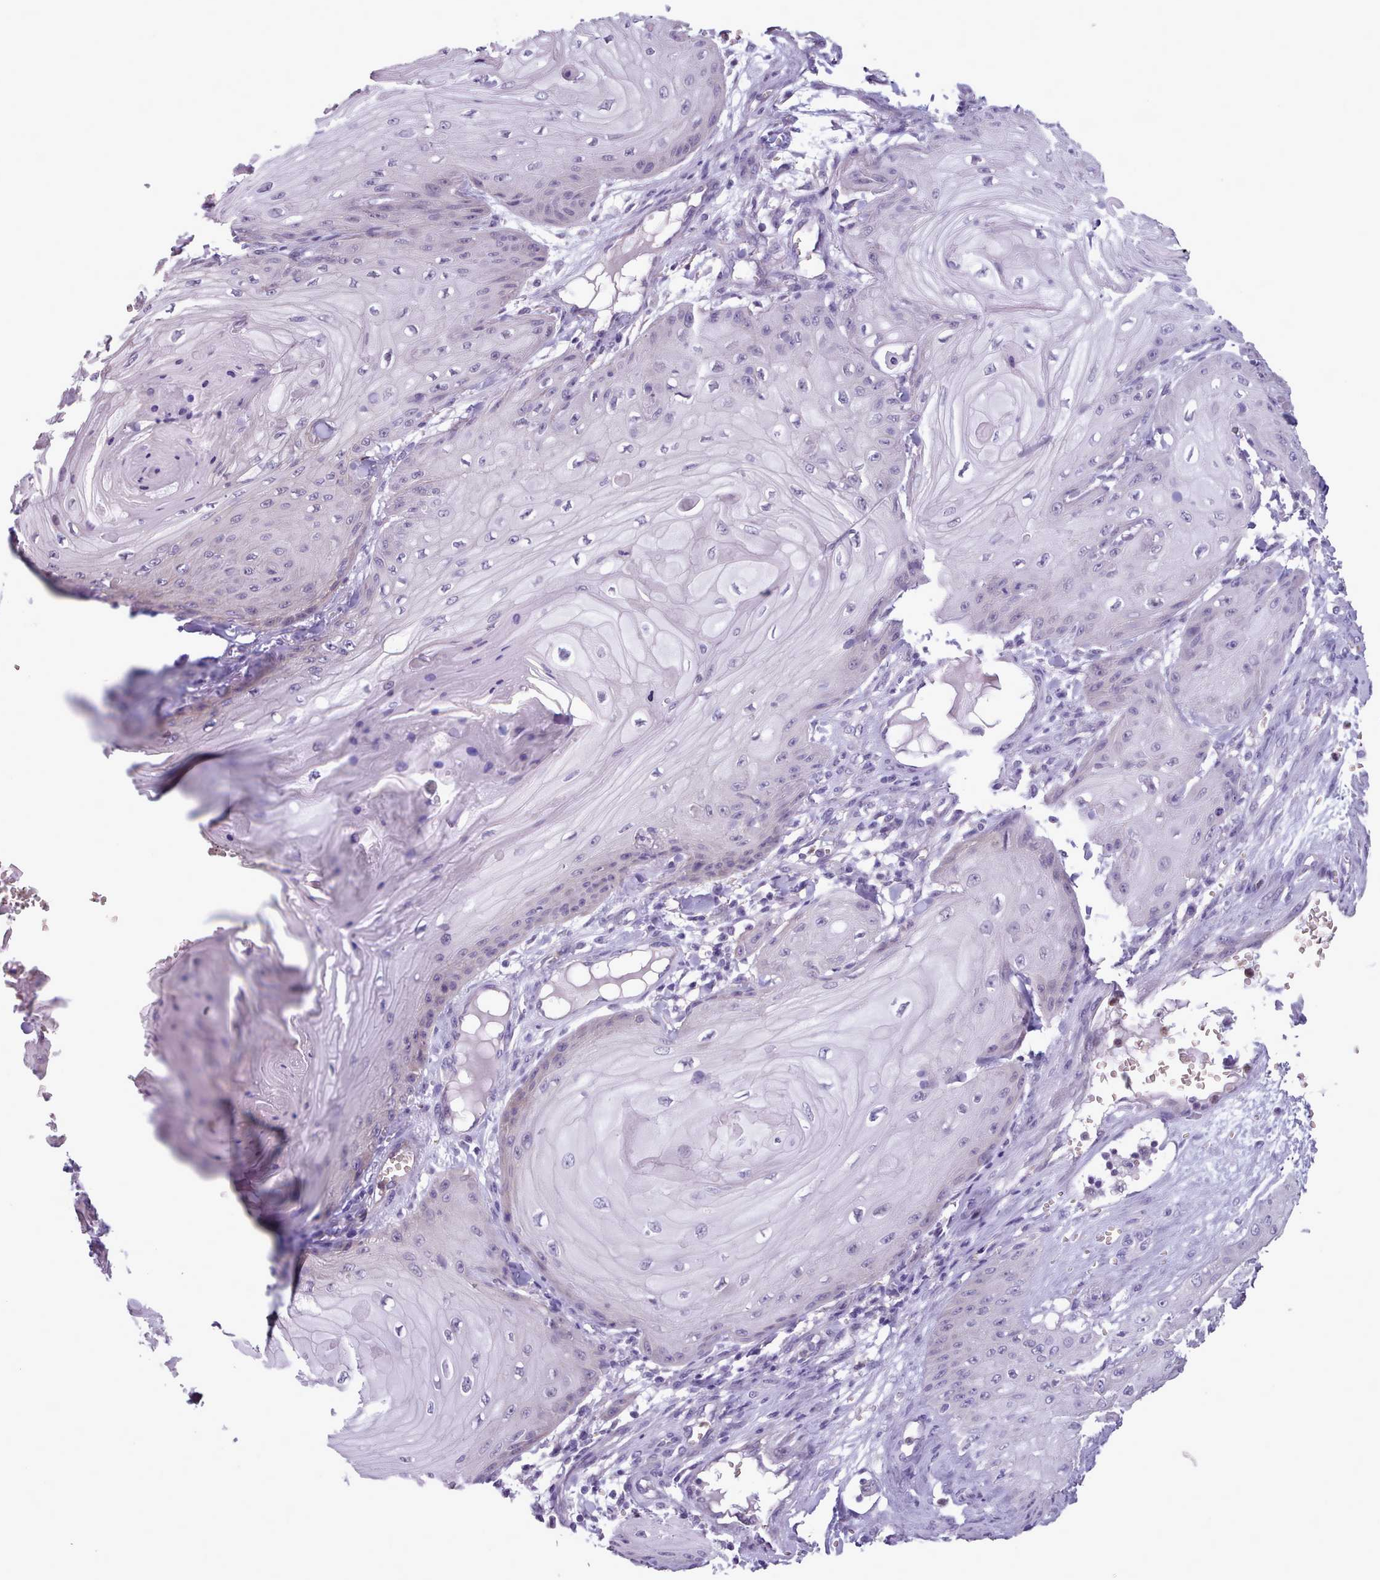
{"staining": {"intensity": "negative", "quantity": "none", "location": "none"}, "tissue": "skin cancer", "cell_type": "Tumor cells", "image_type": "cancer", "snomed": [{"axis": "morphology", "description": "Squamous cell carcinoma, NOS"}, {"axis": "topography", "description": "Skin"}], "caption": "A high-resolution histopathology image shows immunohistochemistry staining of skin cancer, which demonstrates no significant staining in tumor cells. (DAB immunohistochemistry (IHC), high magnification).", "gene": "KCTD16", "patient": {"sex": "male", "age": 74}}